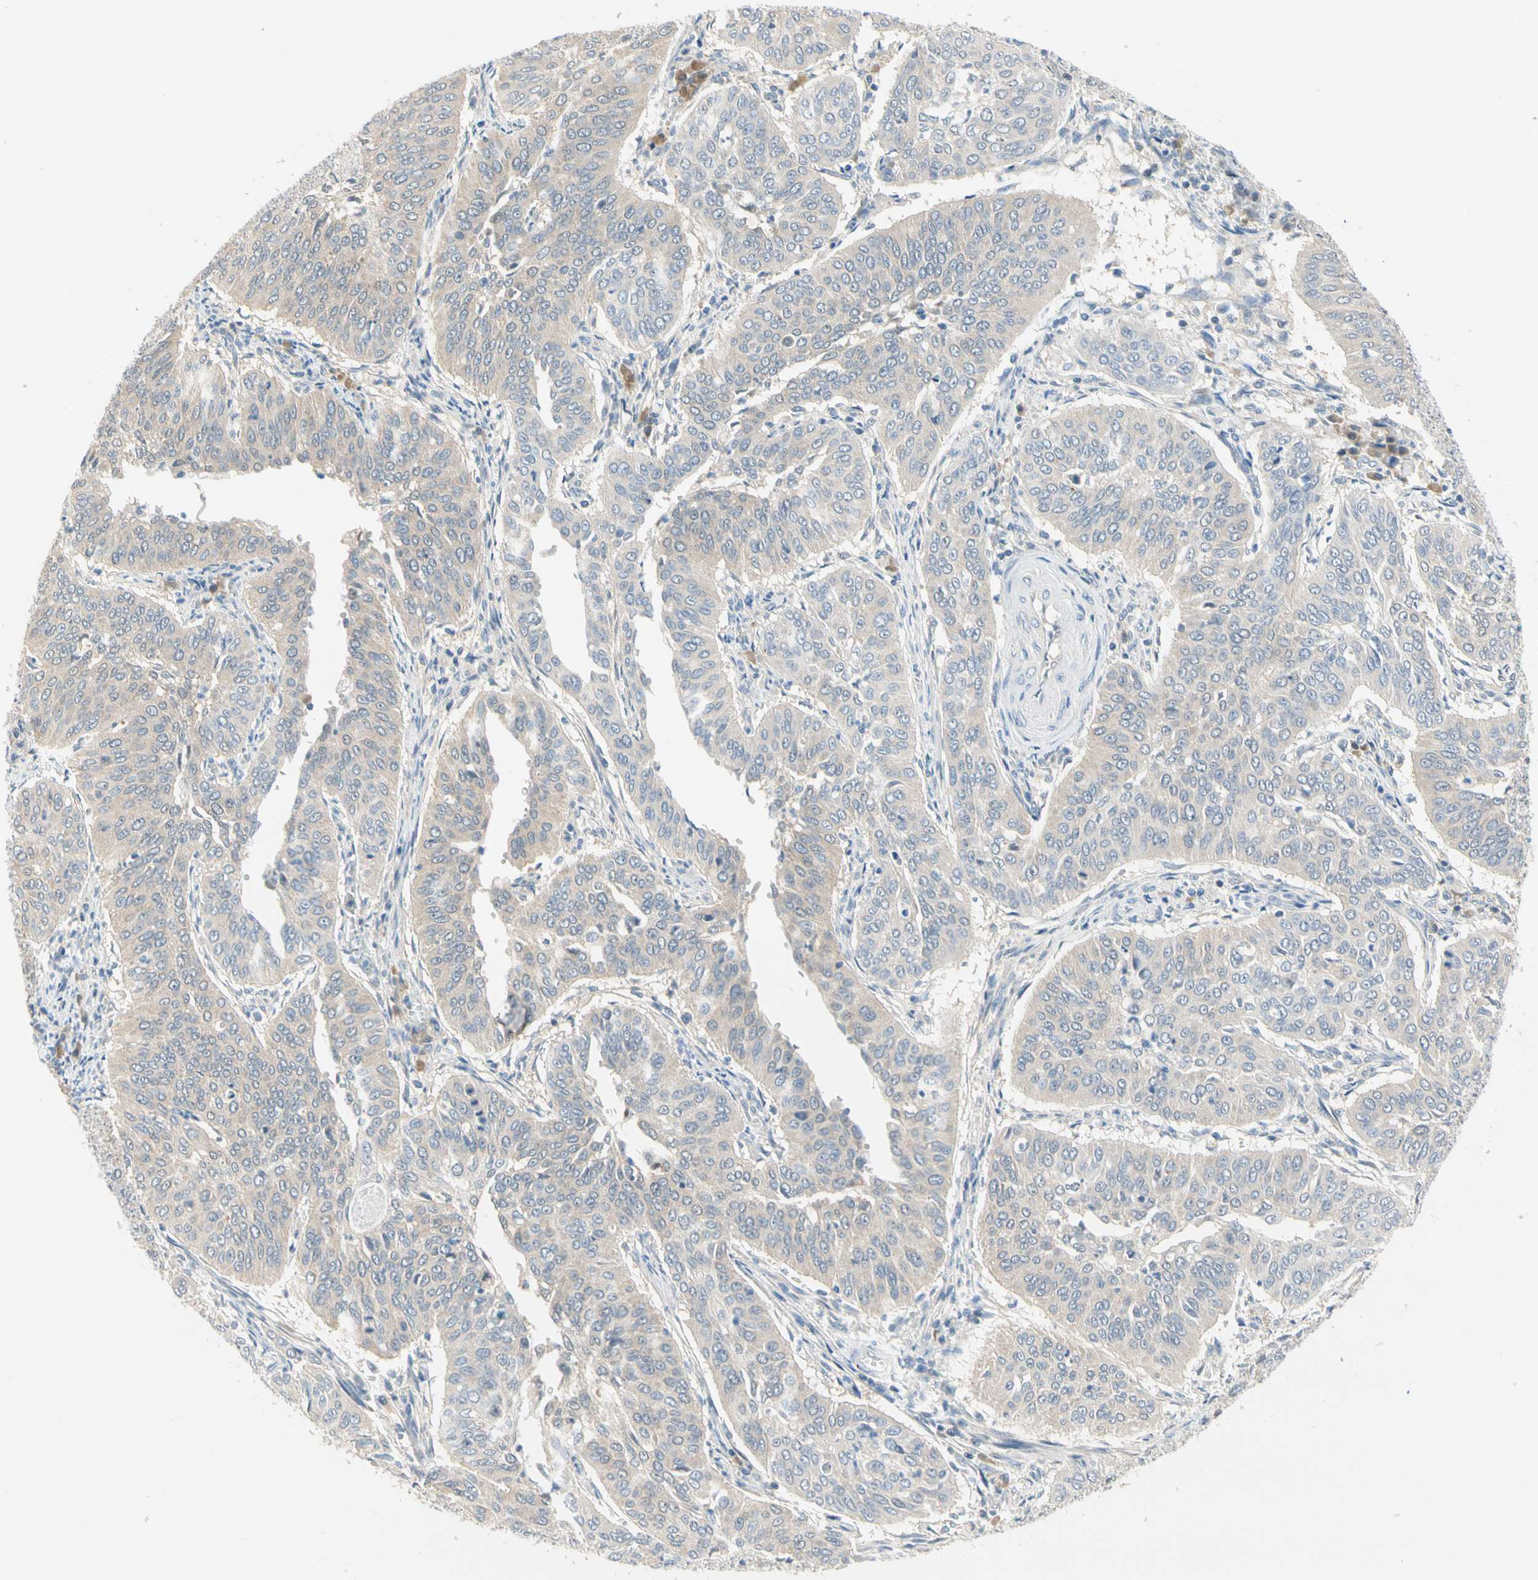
{"staining": {"intensity": "weak", "quantity": ">75%", "location": "cytoplasmic/membranous"}, "tissue": "cervical cancer", "cell_type": "Tumor cells", "image_type": "cancer", "snomed": [{"axis": "morphology", "description": "Normal tissue, NOS"}, {"axis": "morphology", "description": "Squamous cell carcinoma, NOS"}, {"axis": "topography", "description": "Cervix"}], "caption": "Human cervical cancer (squamous cell carcinoma) stained for a protein (brown) reveals weak cytoplasmic/membranous positive positivity in approximately >75% of tumor cells.", "gene": "MPI", "patient": {"sex": "female", "age": 39}}